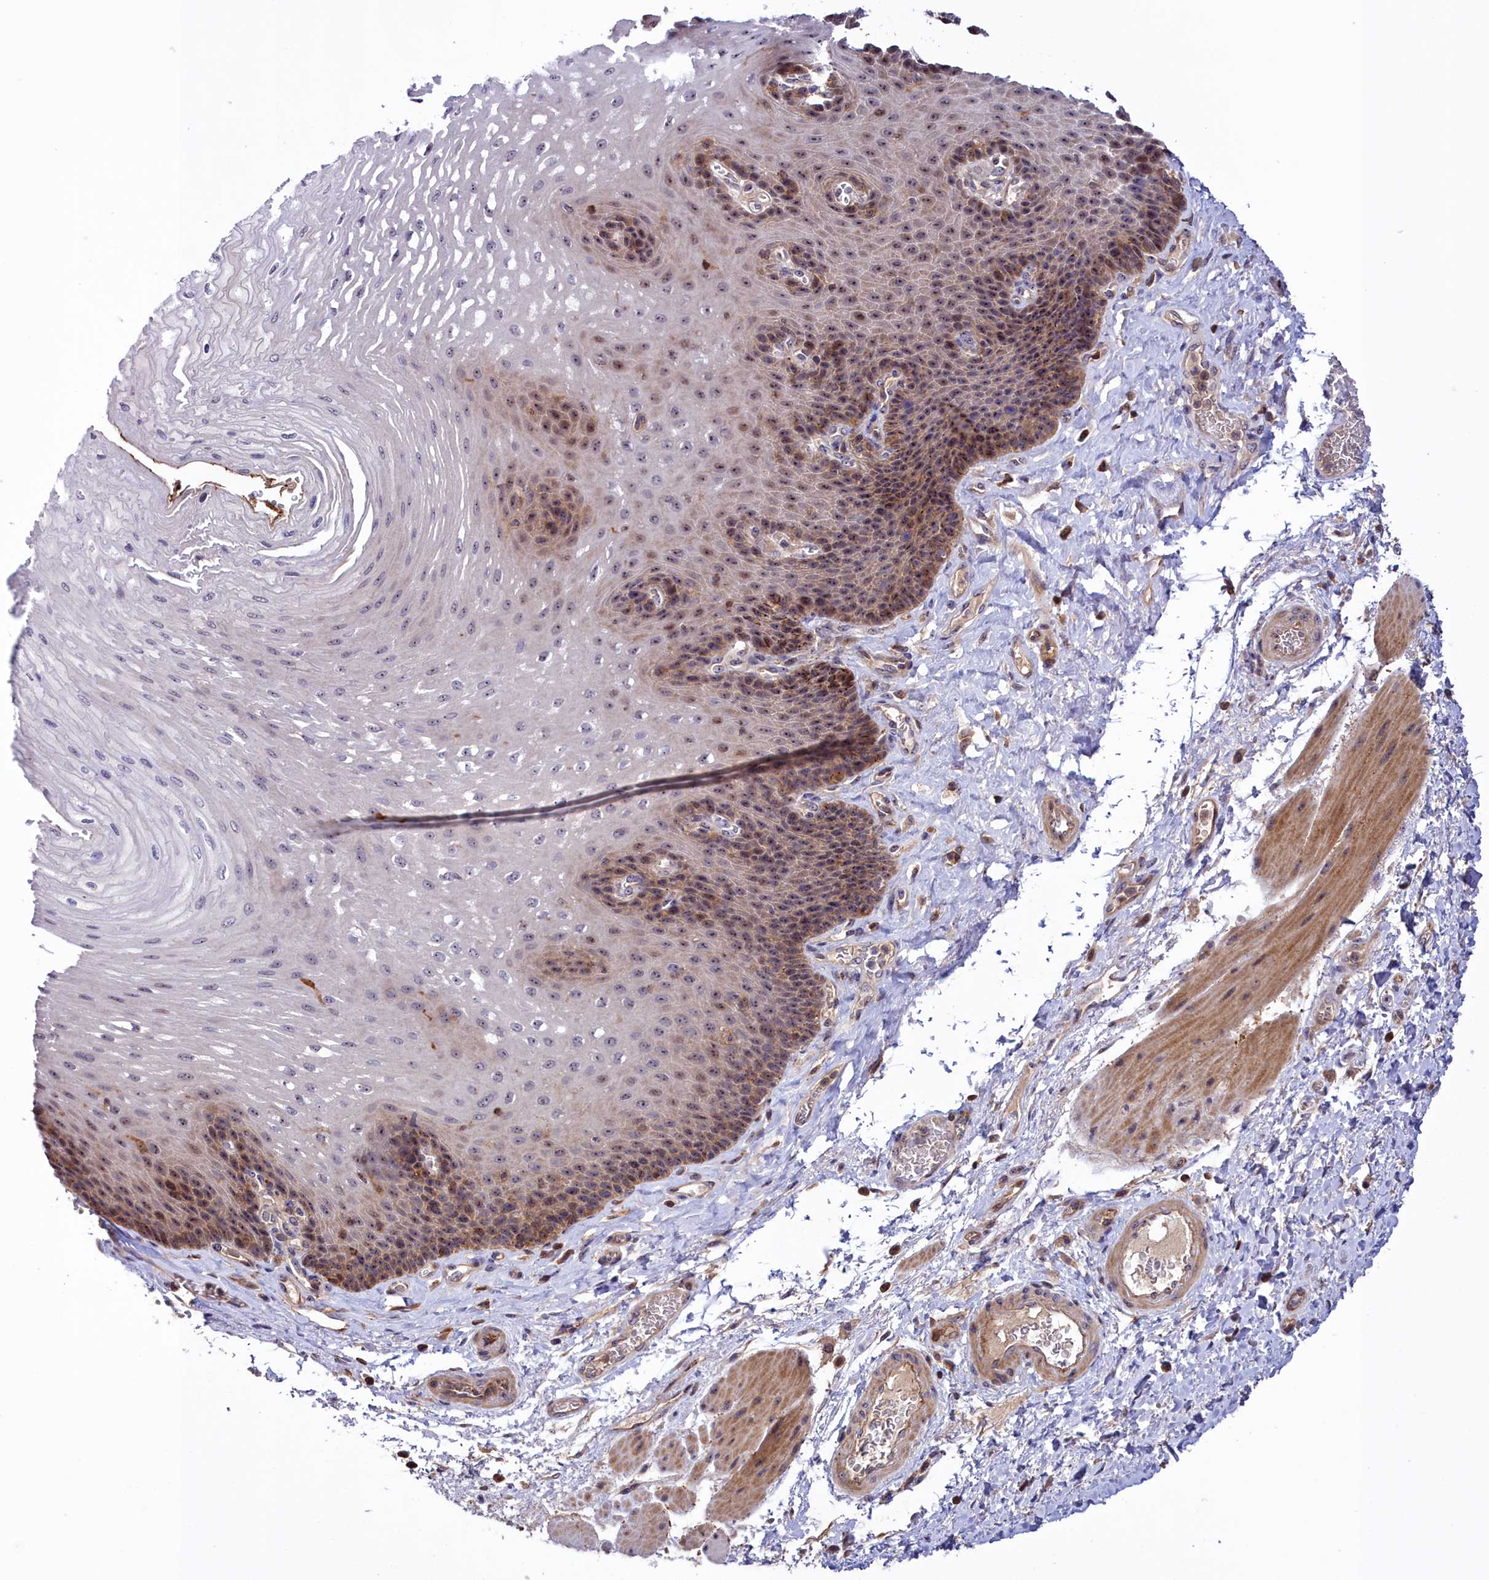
{"staining": {"intensity": "moderate", "quantity": "25%-75%", "location": "cytoplasmic/membranous,nuclear"}, "tissue": "esophagus", "cell_type": "Squamous epithelial cells", "image_type": "normal", "snomed": [{"axis": "morphology", "description": "Normal tissue, NOS"}, {"axis": "topography", "description": "Esophagus"}], "caption": "A photomicrograph of esophagus stained for a protein demonstrates moderate cytoplasmic/membranous,nuclear brown staining in squamous epithelial cells.", "gene": "NEURL4", "patient": {"sex": "female", "age": 72}}